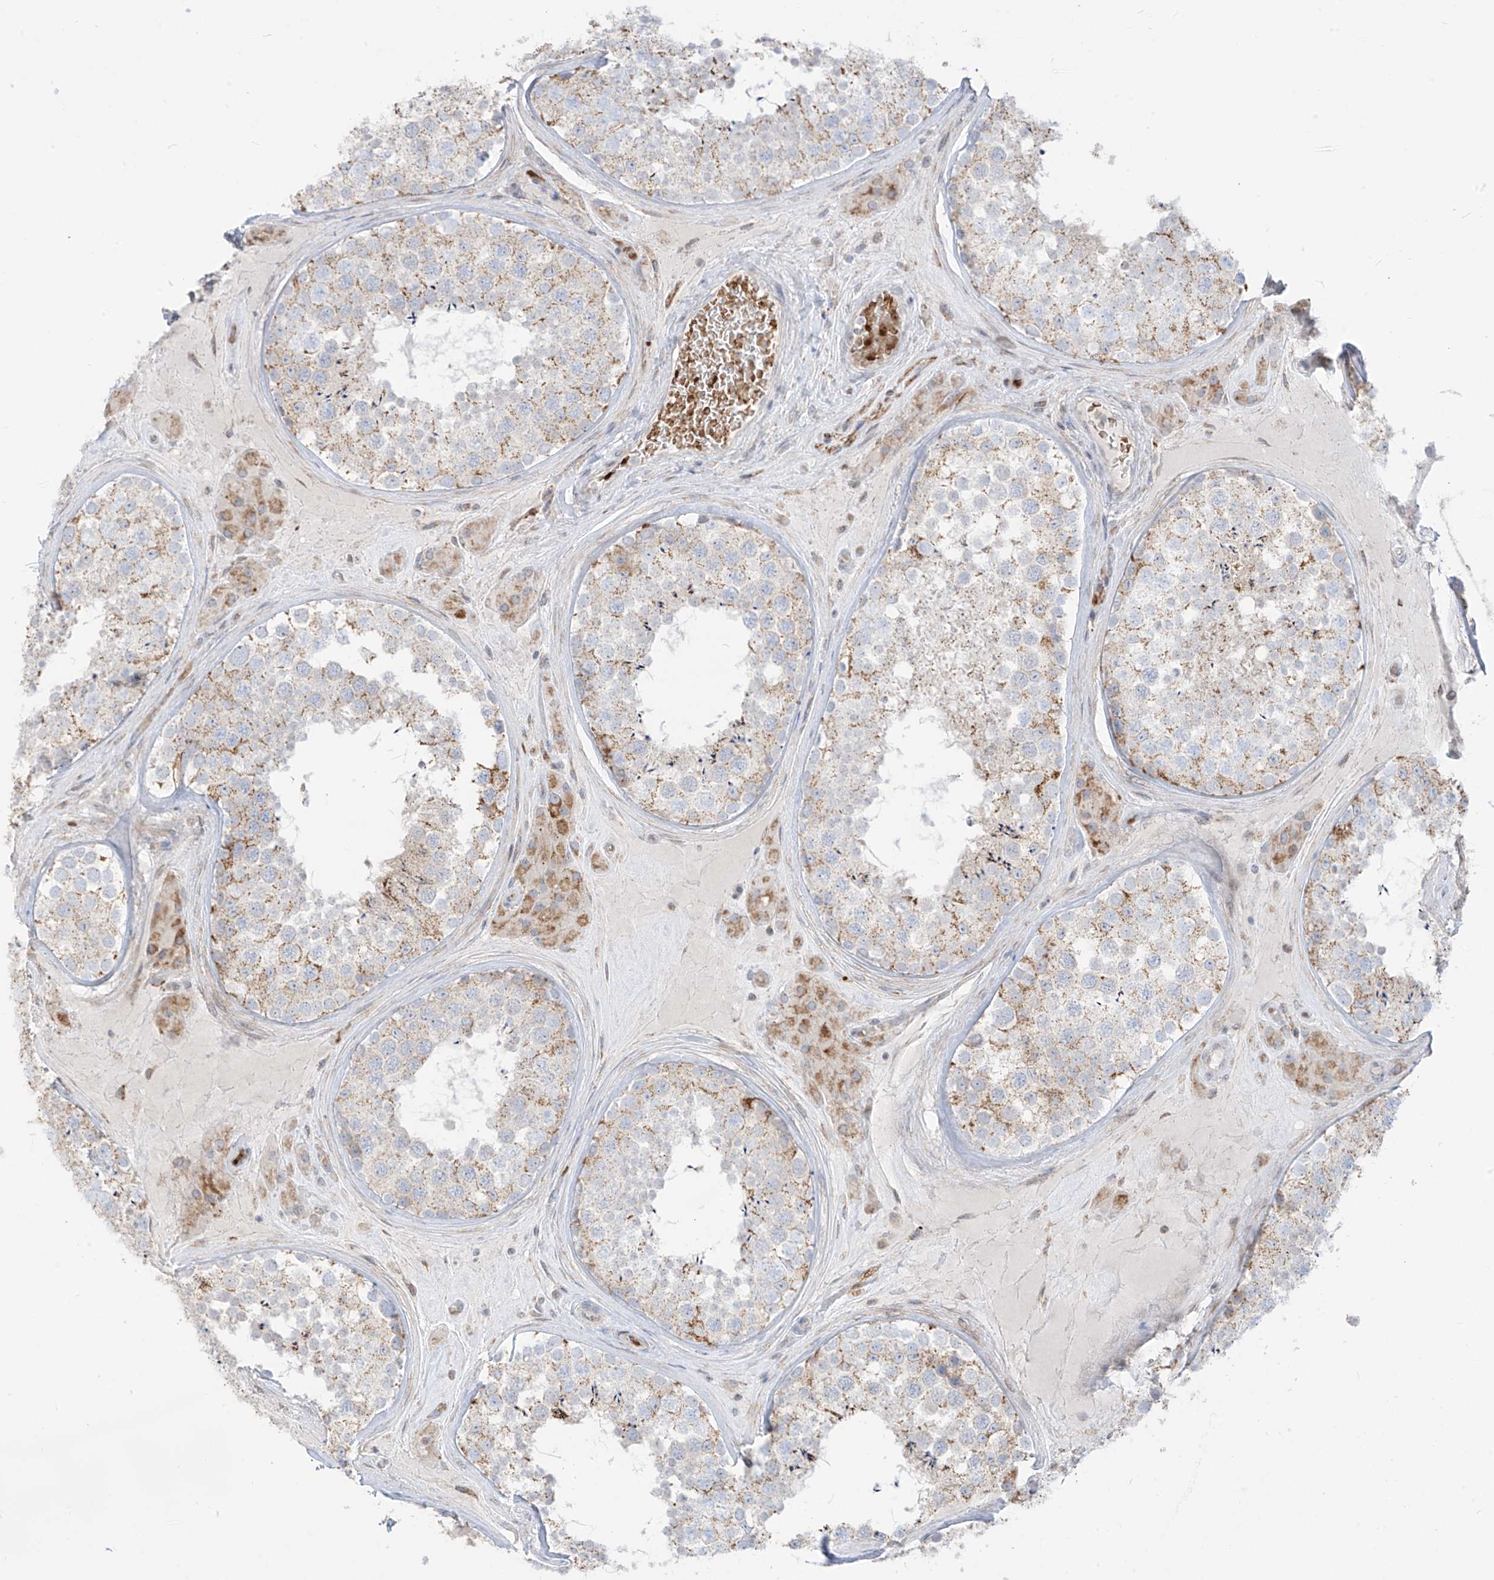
{"staining": {"intensity": "weak", "quantity": "25%-75%", "location": "cytoplasmic/membranous"}, "tissue": "testis", "cell_type": "Cells in seminiferous ducts", "image_type": "normal", "snomed": [{"axis": "morphology", "description": "Normal tissue, NOS"}, {"axis": "topography", "description": "Testis"}], "caption": "A low amount of weak cytoplasmic/membranous staining is appreciated in about 25%-75% of cells in seminiferous ducts in benign testis. (Stains: DAB (3,3'-diaminobenzidine) in brown, nuclei in blue, Microscopy: brightfield microscopy at high magnification).", "gene": "ARHGEF40", "patient": {"sex": "male", "age": 46}}